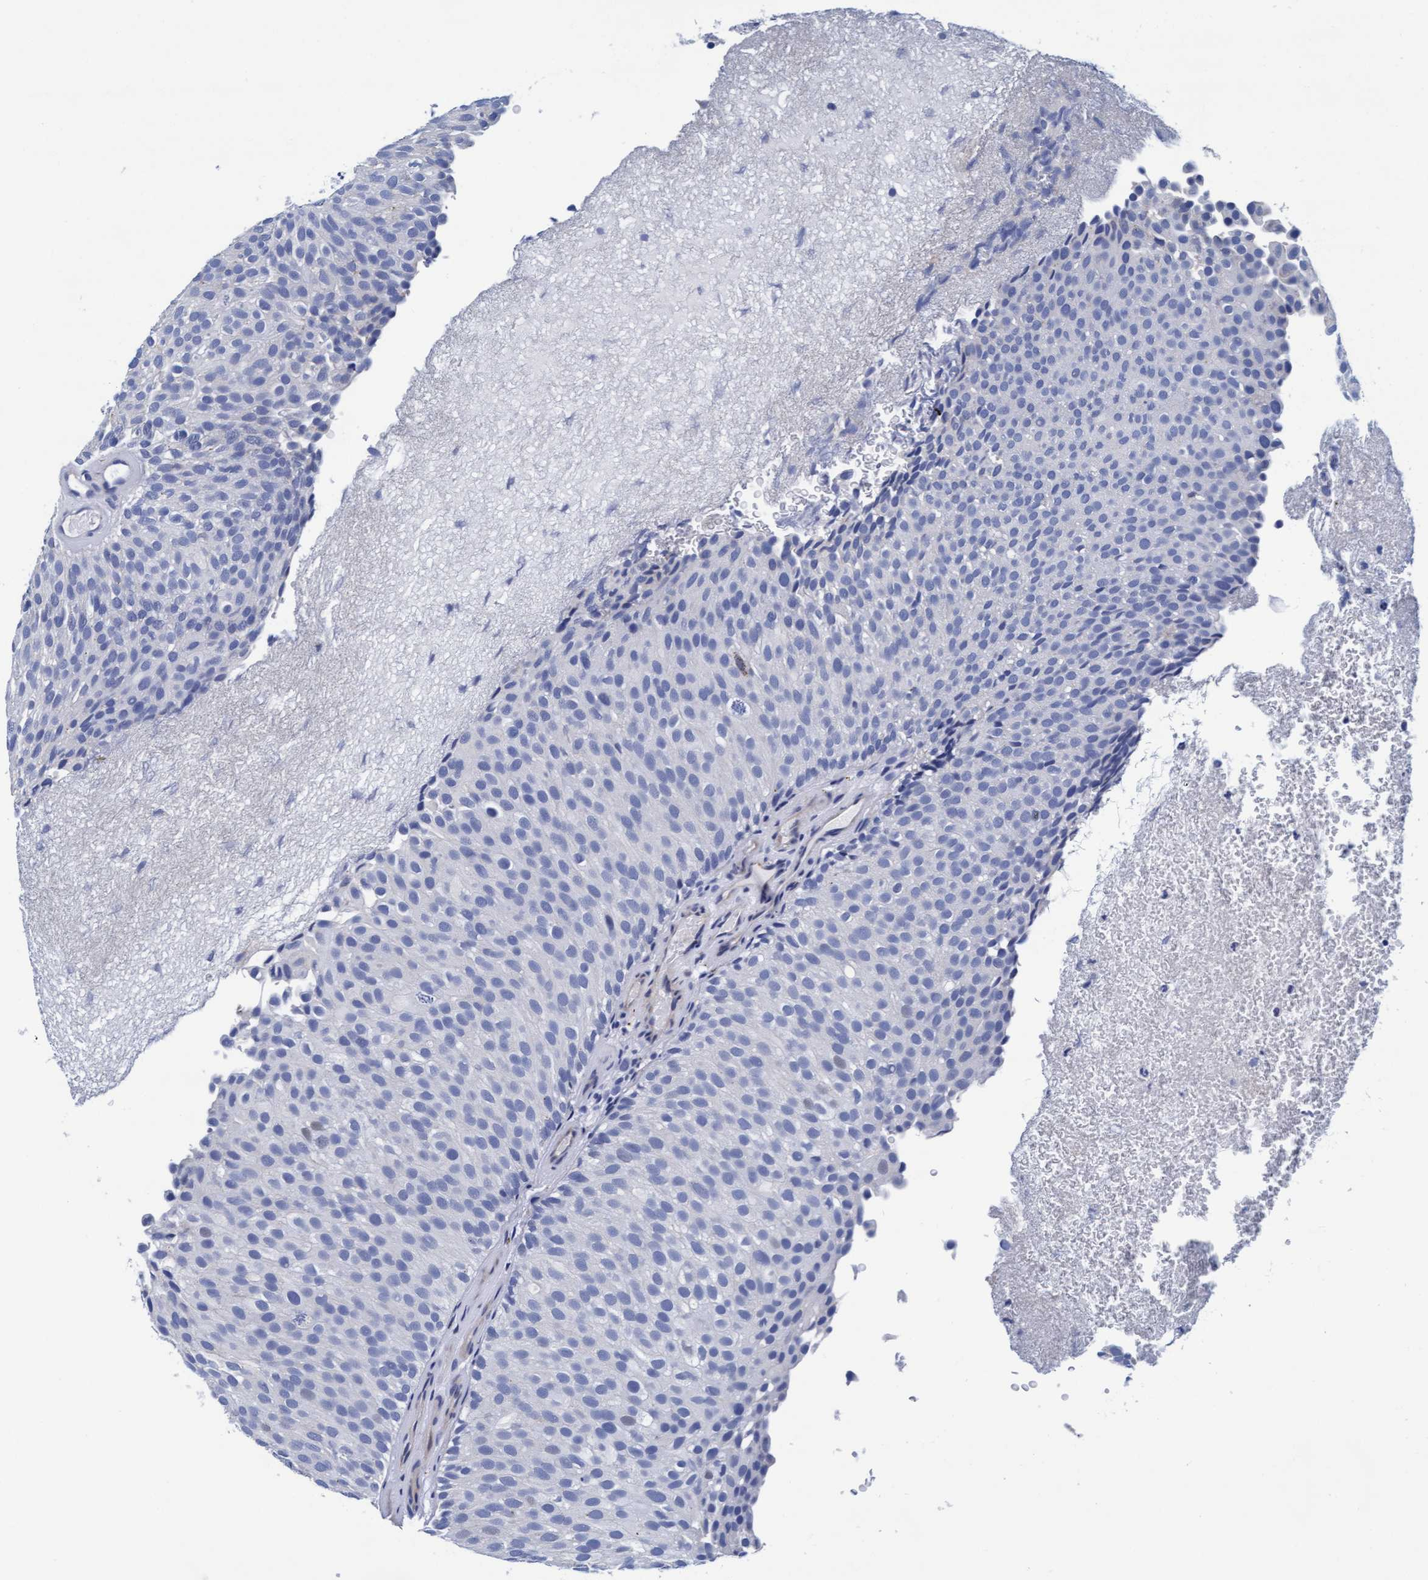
{"staining": {"intensity": "negative", "quantity": "none", "location": "none"}, "tissue": "urothelial cancer", "cell_type": "Tumor cells", "image_type": "cancer", "snomed": [{"axis": "morphology", "description": "Urothelial carcinoma, Low grade"}, {"axis": "topography", "description": "Urinary bladder"}], "caption": "DAB immunohistochemical staining of human urothelial carcinoma (low-grade) reveals no significant staining in tumor cells. The staining was performed using DAB (3,3'-diaminobenzidine) to visualize the protein expression in brown, while the nuclei were stained in blue with hematoxylin (Magnification: 20x).", "gene": "ARSG", "patient": {"sex": "male", "age": 78}}